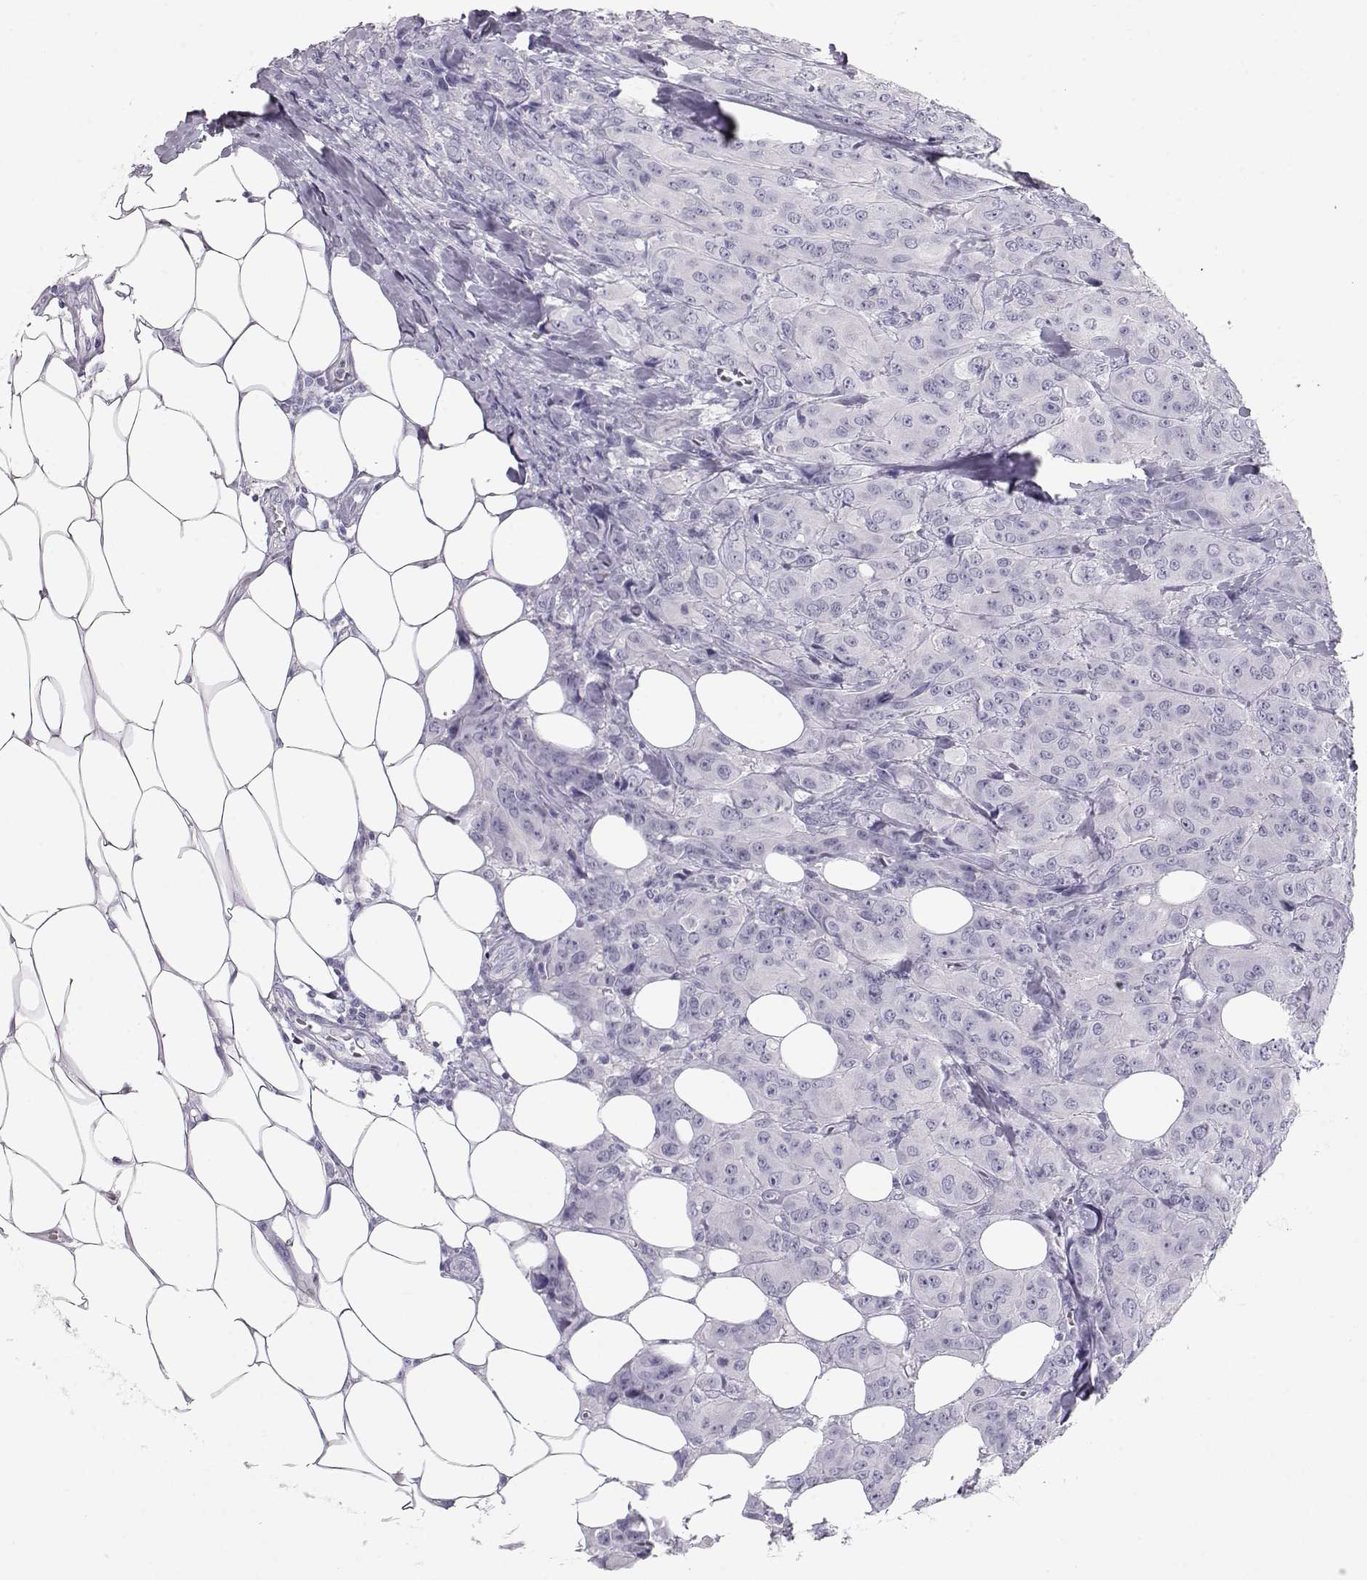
{"staining": {"intensity": "negative", "quantity": "none", "location": "none"}, "tissue": "breast cancer", "cell_type": "Tumor cells", "image_type": "cancer", "snomed": [{"axis": "morphology", "description": "Duct carcinoma"}, {"axis": "topography", "description": "Breast"}], "caption": "Immunohistochemistry of breast cancer (invasive ductal carcinoma) exhibits no staining in tumor cells. (DAB (3,3'-diaminobenzidine) immunohistochemistry visualized using brightfield microscopy, high magnification).", "gene": "MIP", "patient": {"sex": "female", "age": 43}}